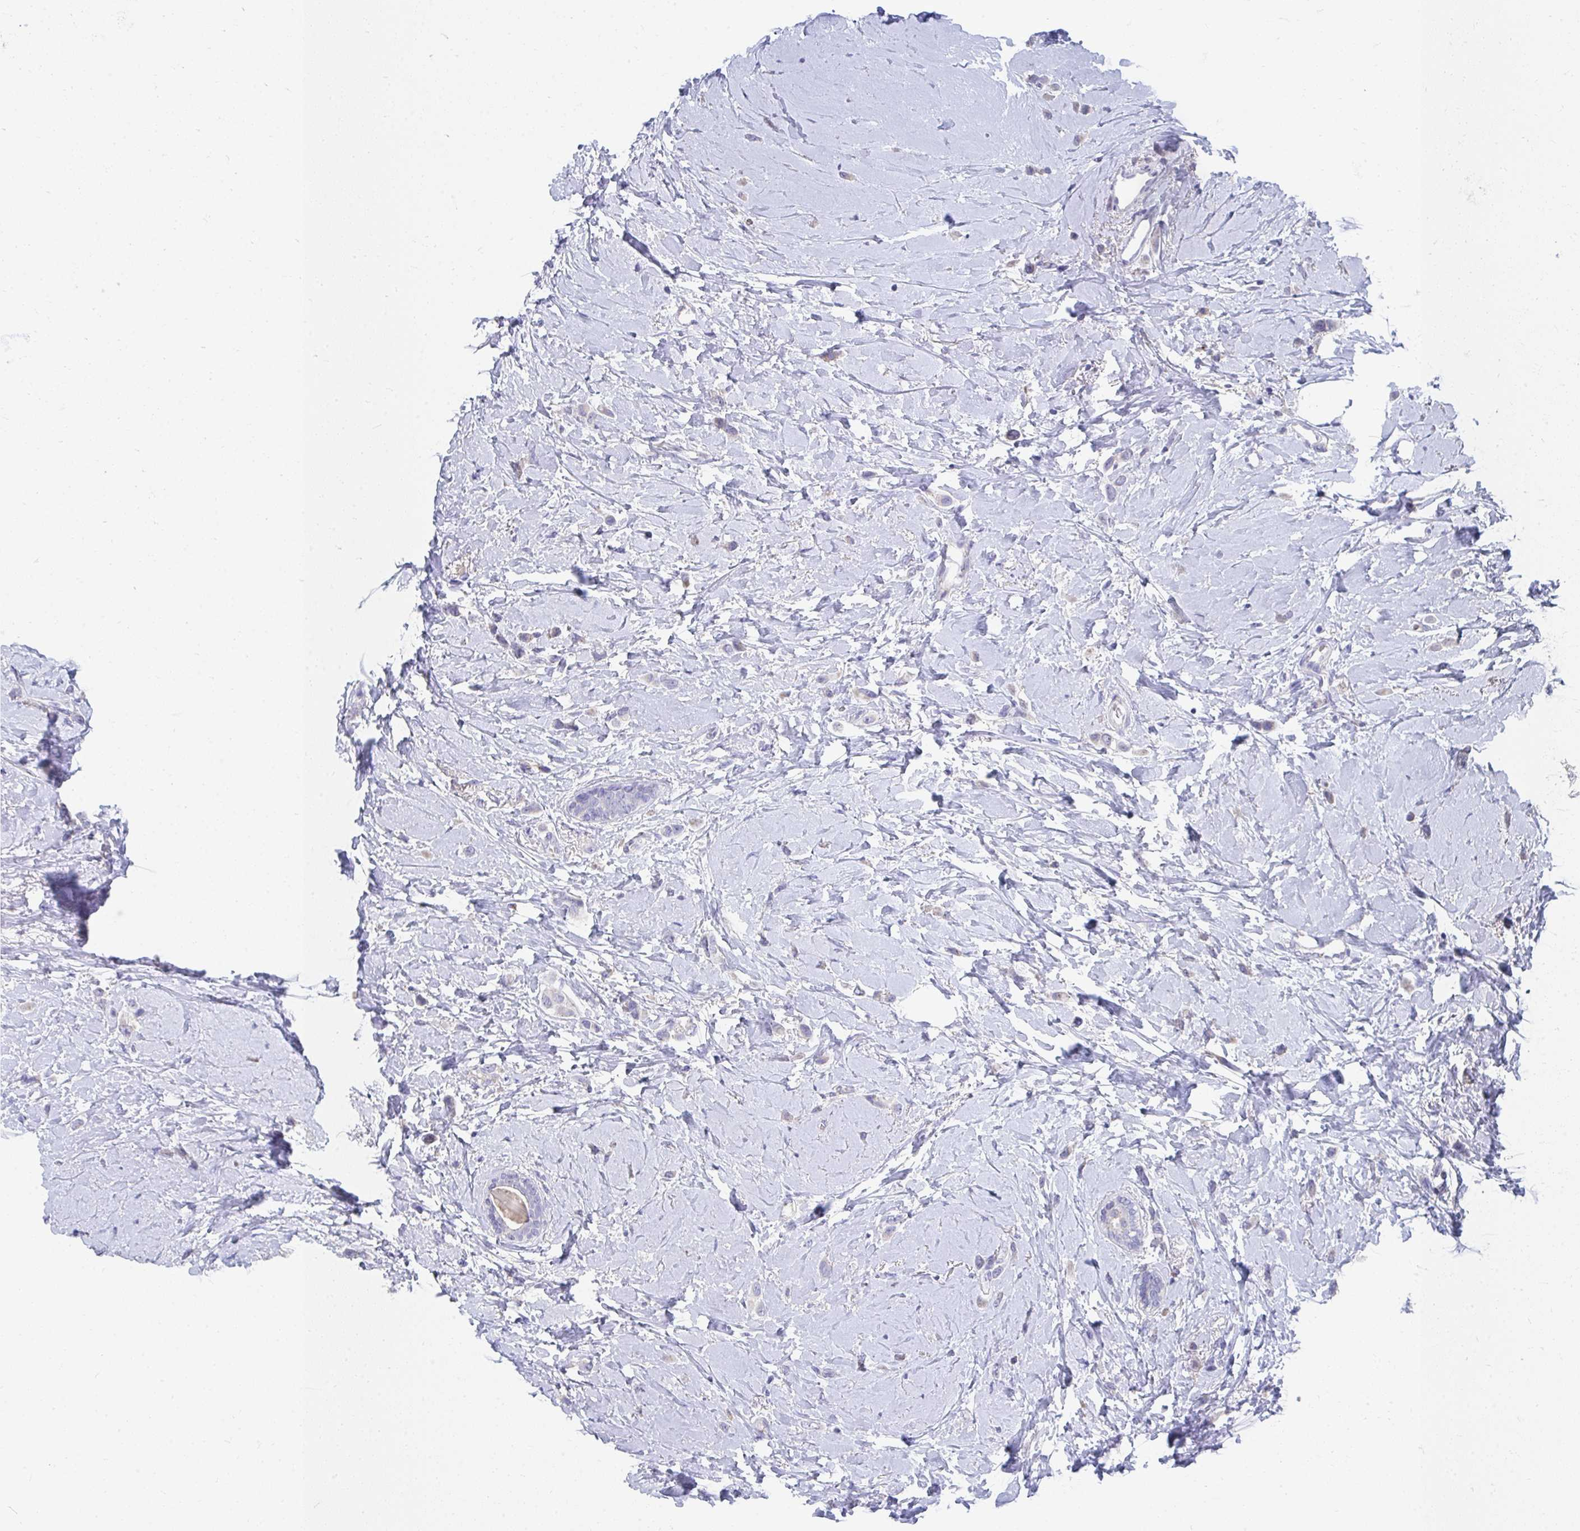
{"staining": {"intensity": "negative", "quantity": "none", "location": "none"}, "tissue": "breast cancer", "cell_type": "Tumor cells", "image_type": "cancer", "snomed": [{"axis": "morphology", "description": "Lobular carcinoma"}, {"axis": "topography", "description": "Breast"}], "caption": "Immunohistochemical staining of human breast lobular carcinoma shows no significant staining in tumor cells.", "gene": "TMPRSS2", "patient": {"sex": "female", "age": 66}}